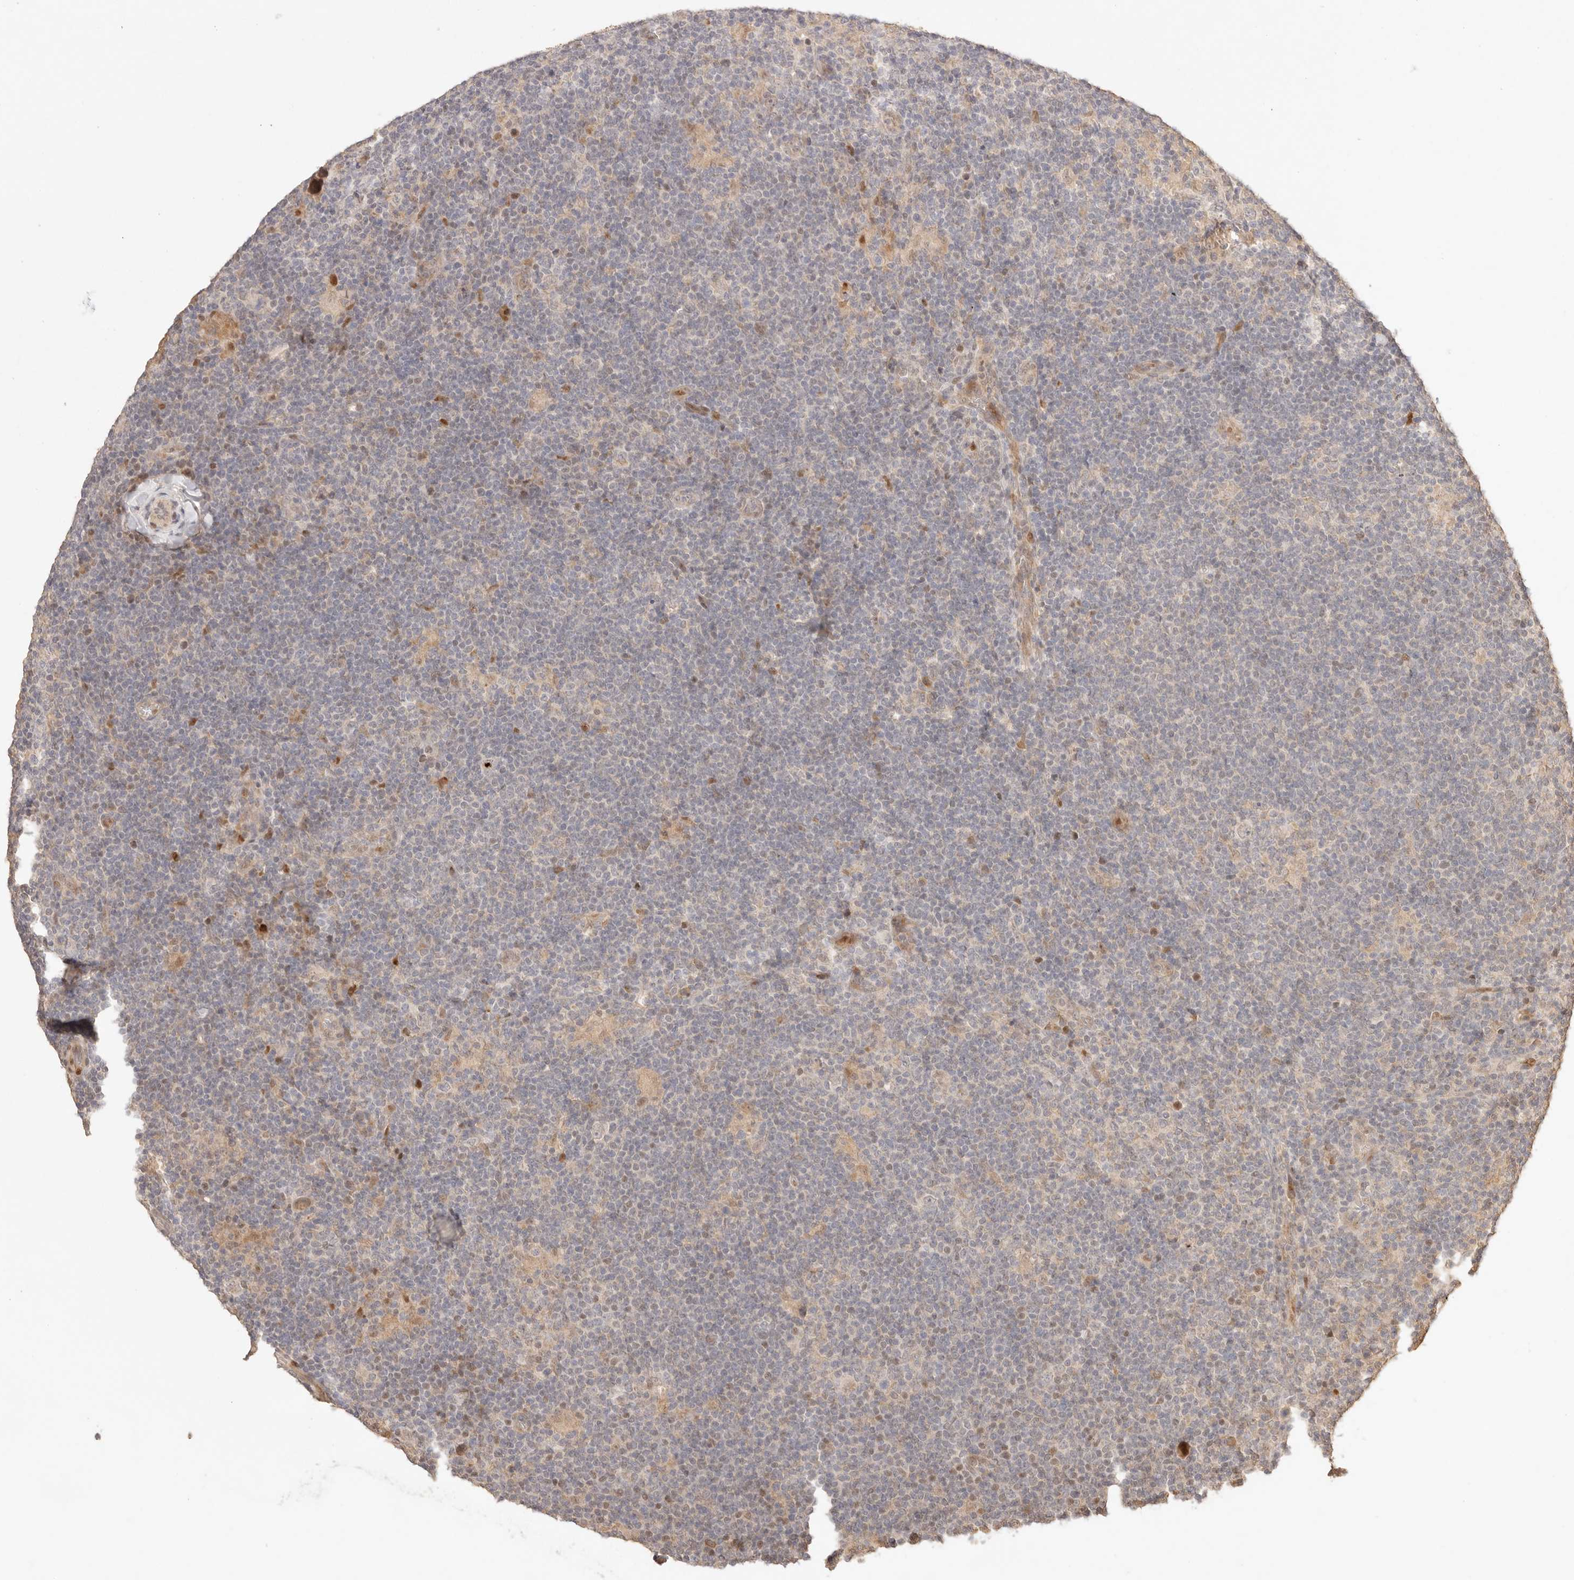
{"staining": {"intensity": "negative", "quantity": "none", "location": "none"}, "tissue": "lymphoma", "cell_type": "Tumor cells", "image_type": "cancer", "snomed": [{"axis": "morphology", "description": "Hodgkin's disease, NOS"}, {"axis": "topography", "description": "Lymph node"}], "caption": "Immunohistochemistry of Hodgkin's disease demonstrates no expression in tumor cells.", "gene": "PHLDA3", "patient": {"sex": "female", "age": 57}}